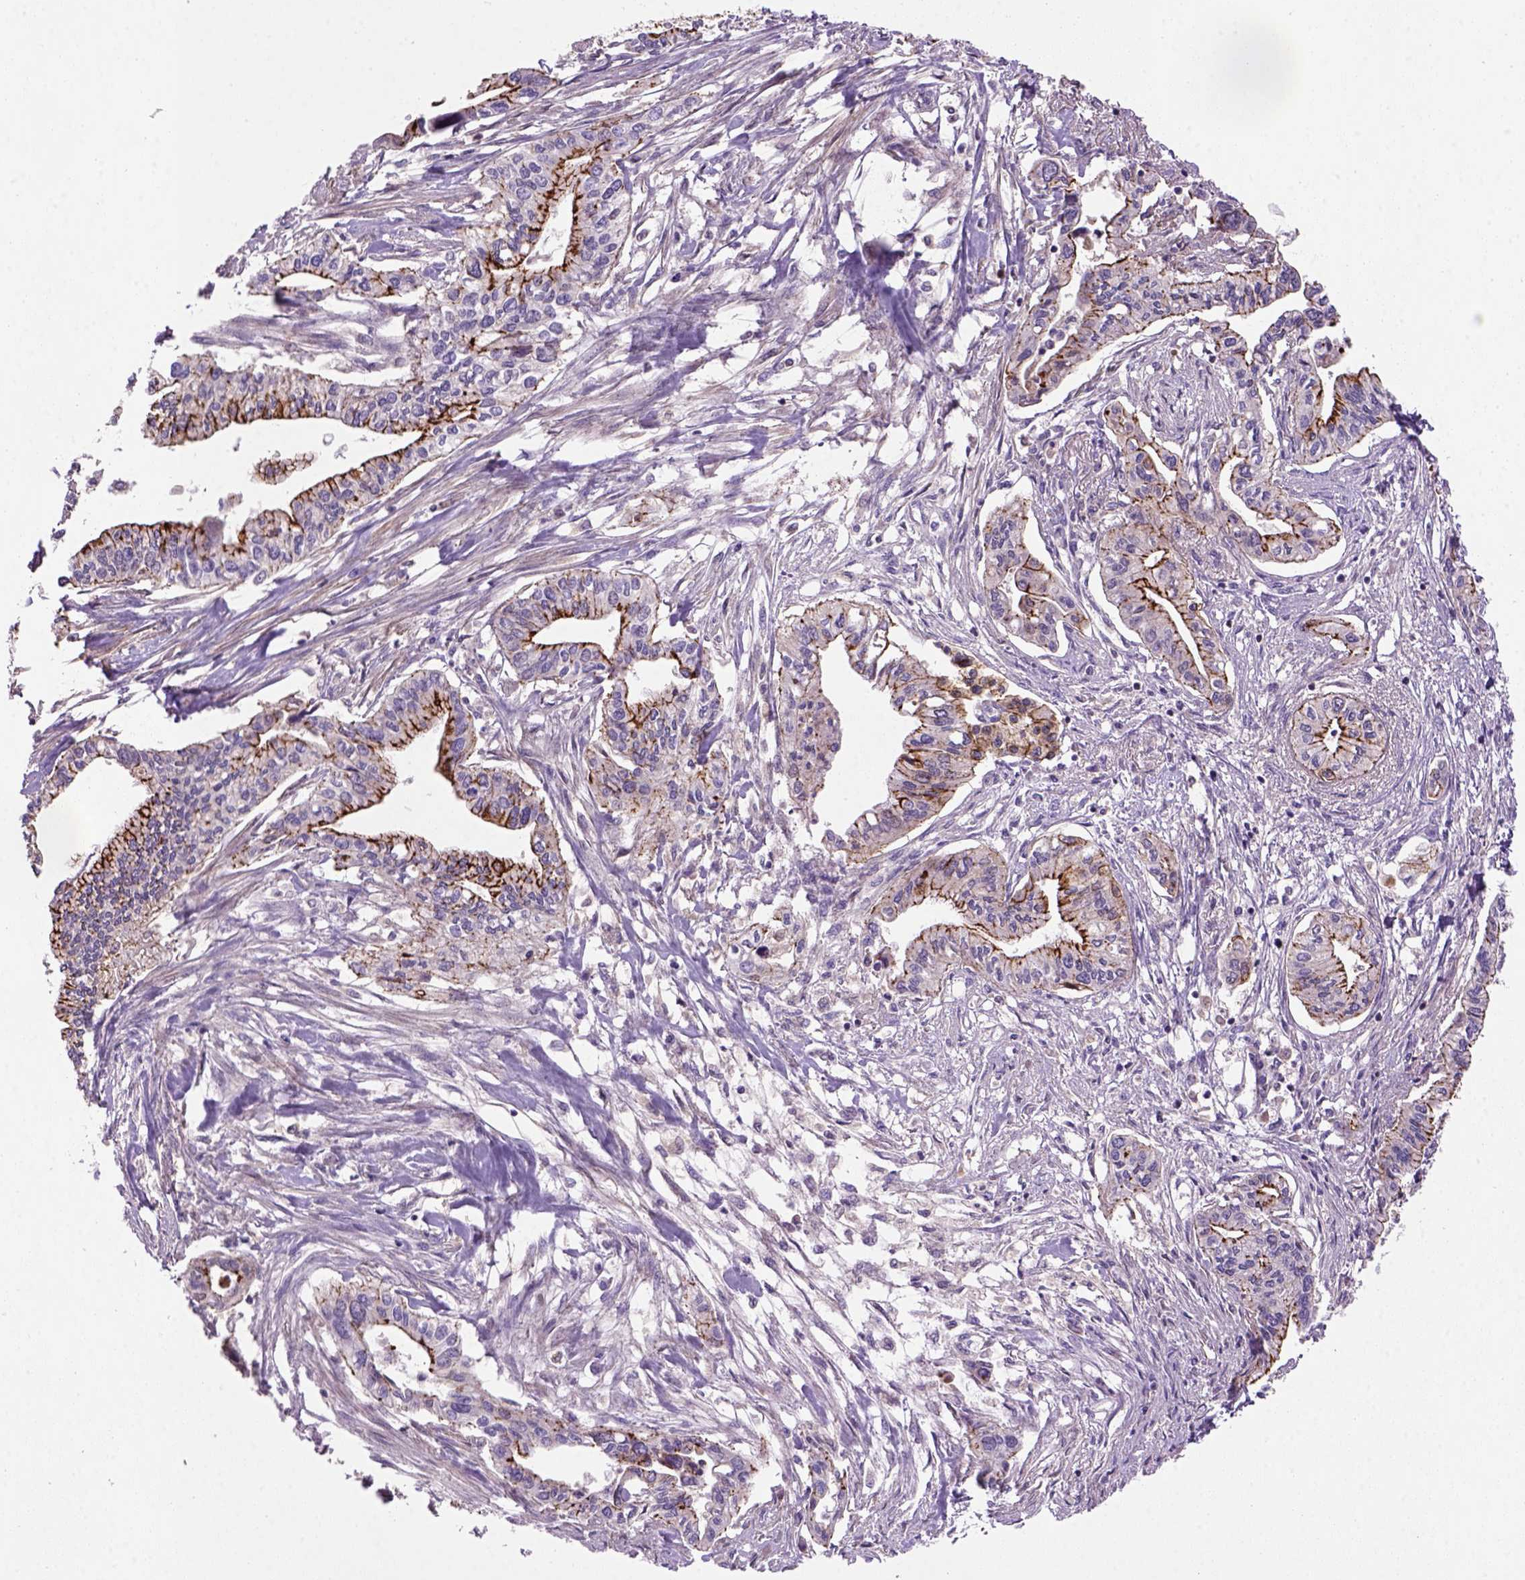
{"staining": {"intensity": "strong", "quantity": "25%-75%", "location": "cytoplasmic/membranous"}, "tissue": "pancreatic cancer", "cell_type": "Tumor cells", "image_type": "cancer", "snomed": [{"axis": "morphology", "description": "Adenocarcinoma, NOS"}, {"axis": "topography", "description": "Pancreas"}], "caption": "Immunohistochemical staining of human pancreatic cancer exhibits high levels of strong cytoplasmic/membranous protein positivity in approximately 25%-75% of tumor cells.", "gene": "CDH1", "patient": {"sex": "male", "age": 60}}